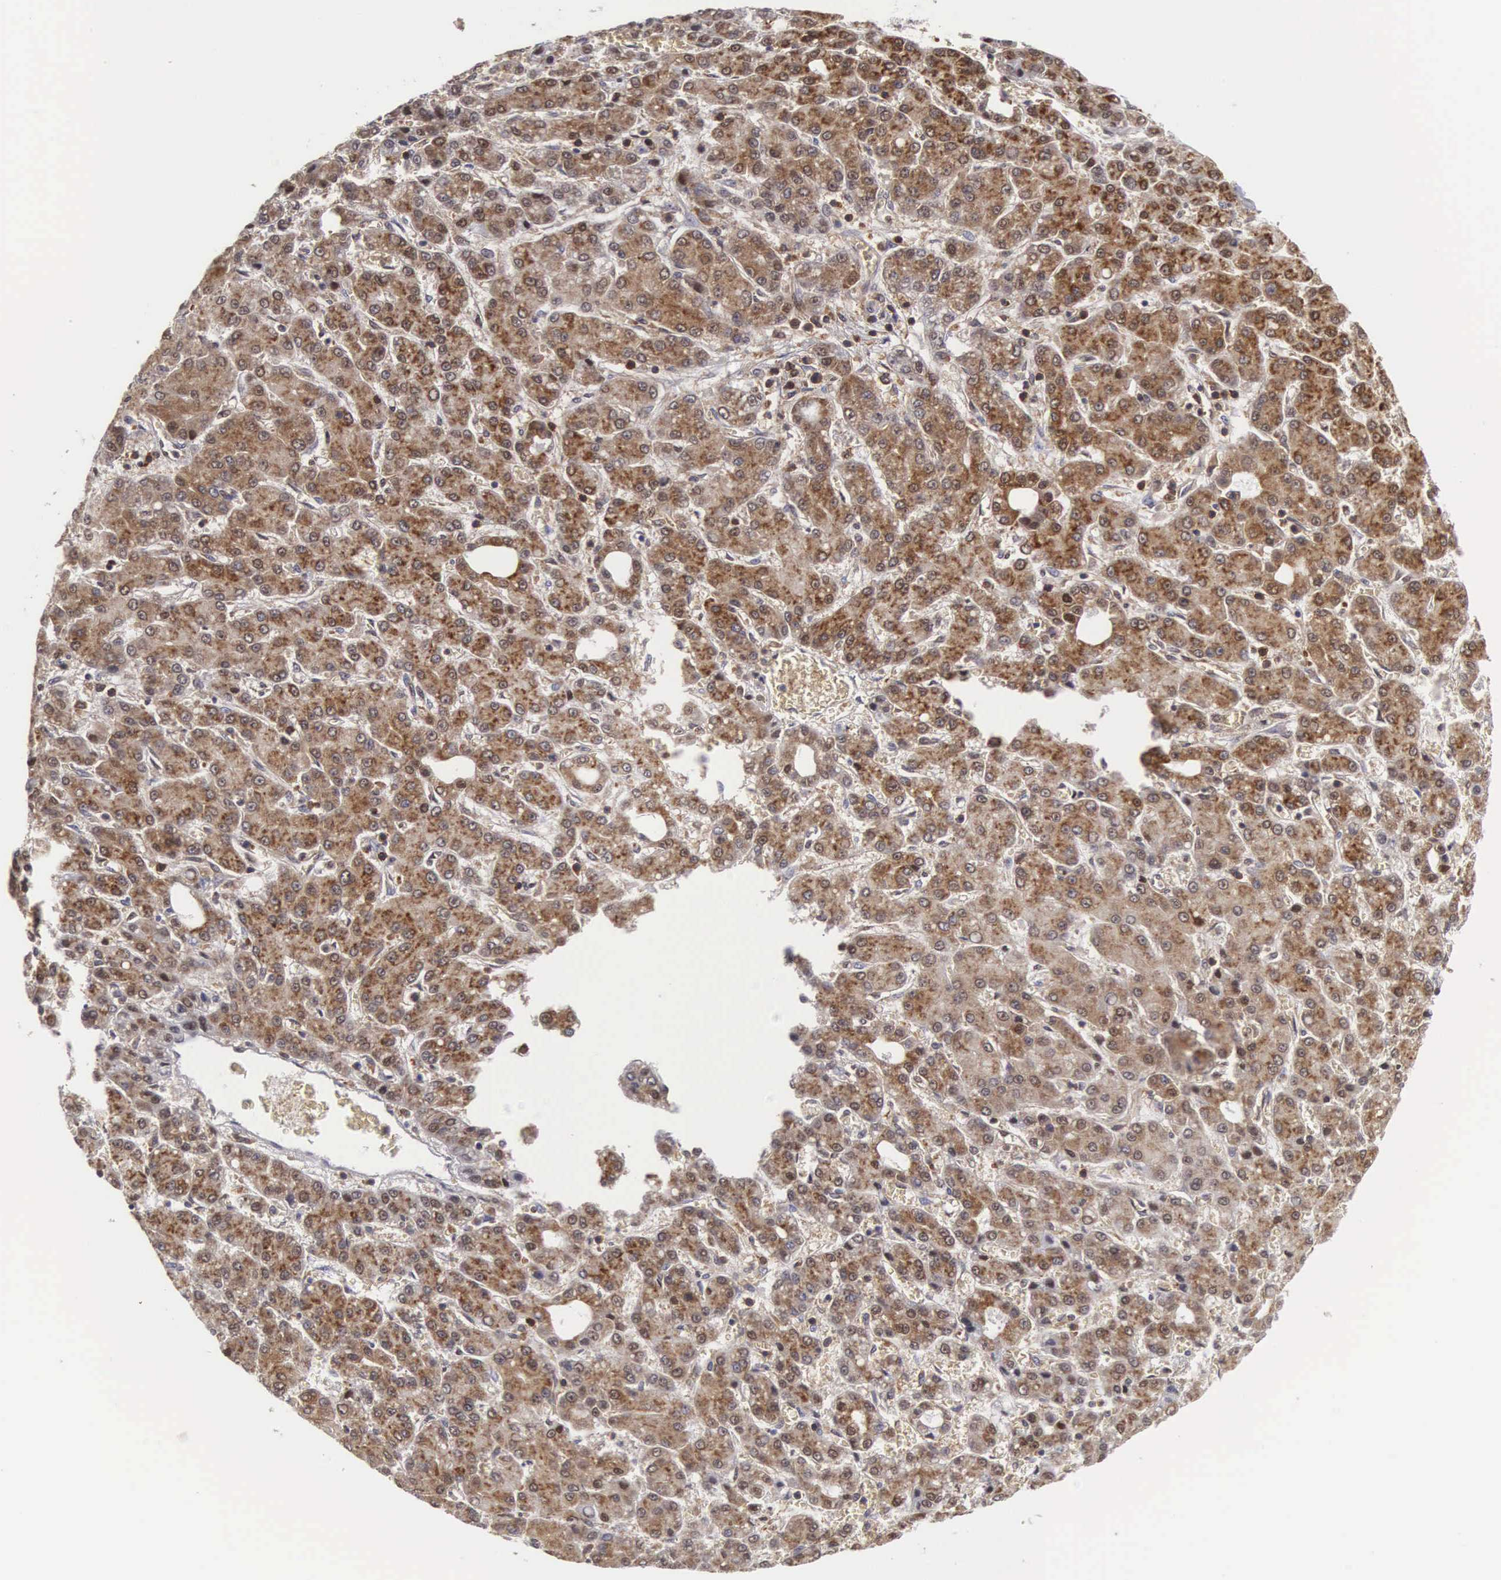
{"staining": {"intensity": "moderate", "quantity": ">75%", "location": "cytoplasmic/membranous"}, "tissue": "liver cancer", "cell_type": "Tumor cells", "image_type": "cancer", "snomed": [{"axis": "morphology", "description": "Carcinoma, Hepatocellular, NOS"}, {"axis": "topography", "description": "Liver"}], "caption": "Immunohistochemical staining of human liver cancer reveals moderate cytoplasmic/membranous protein staining in approximately >75% of tumor cells.", "gene": "ADSL", "patient": {"sex": "male", "age": 69}}